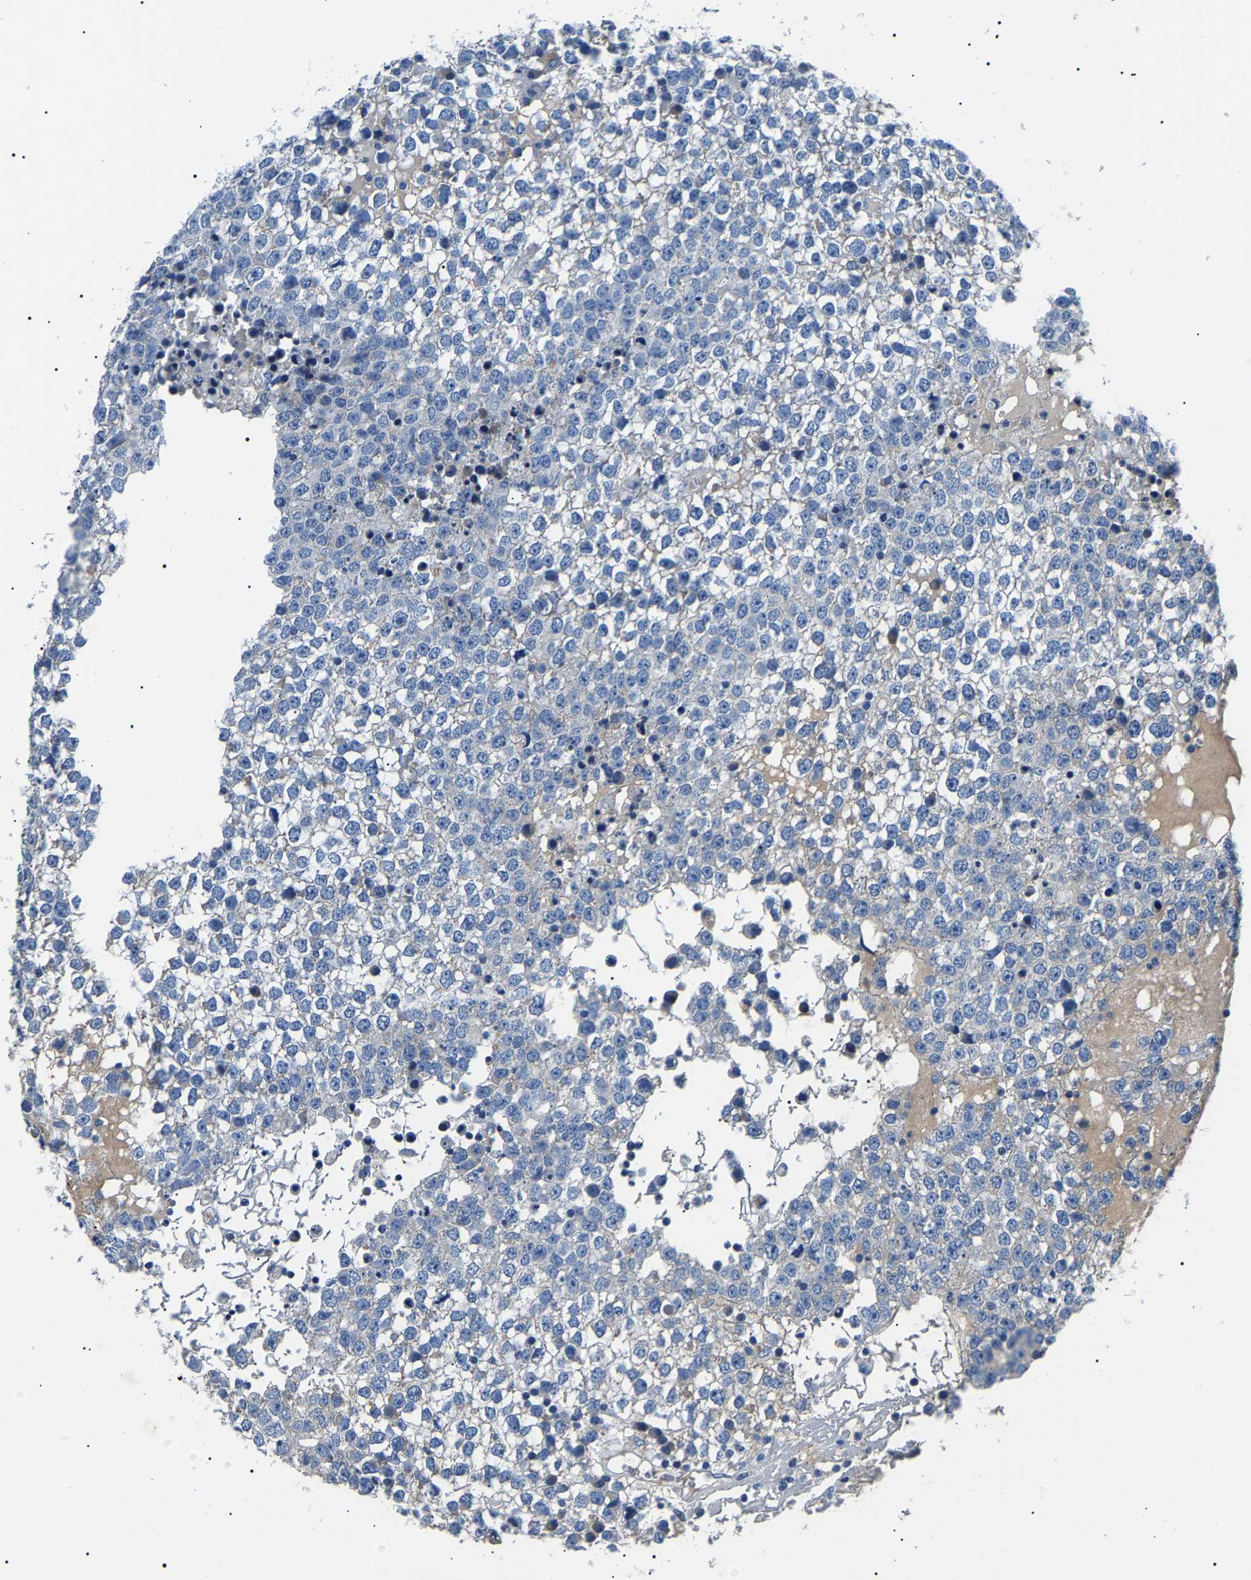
{"staining": {"intensity": "negative", "quantity": "none", "location": "none"}, "tissue": "testis cancer", "cell_type": "Tumor cells", "image_type": "cancer", "snomed": [{"axis": "morphology", "description": "Seminoma, NOS"}, {"axis": "topography", "description": "Testis"}], "caption": "Tumor cells are negative for brown protein staining in seminoma (testis).", "gene": "KLK15", "patient": {"sex": "male", "age": 65}}